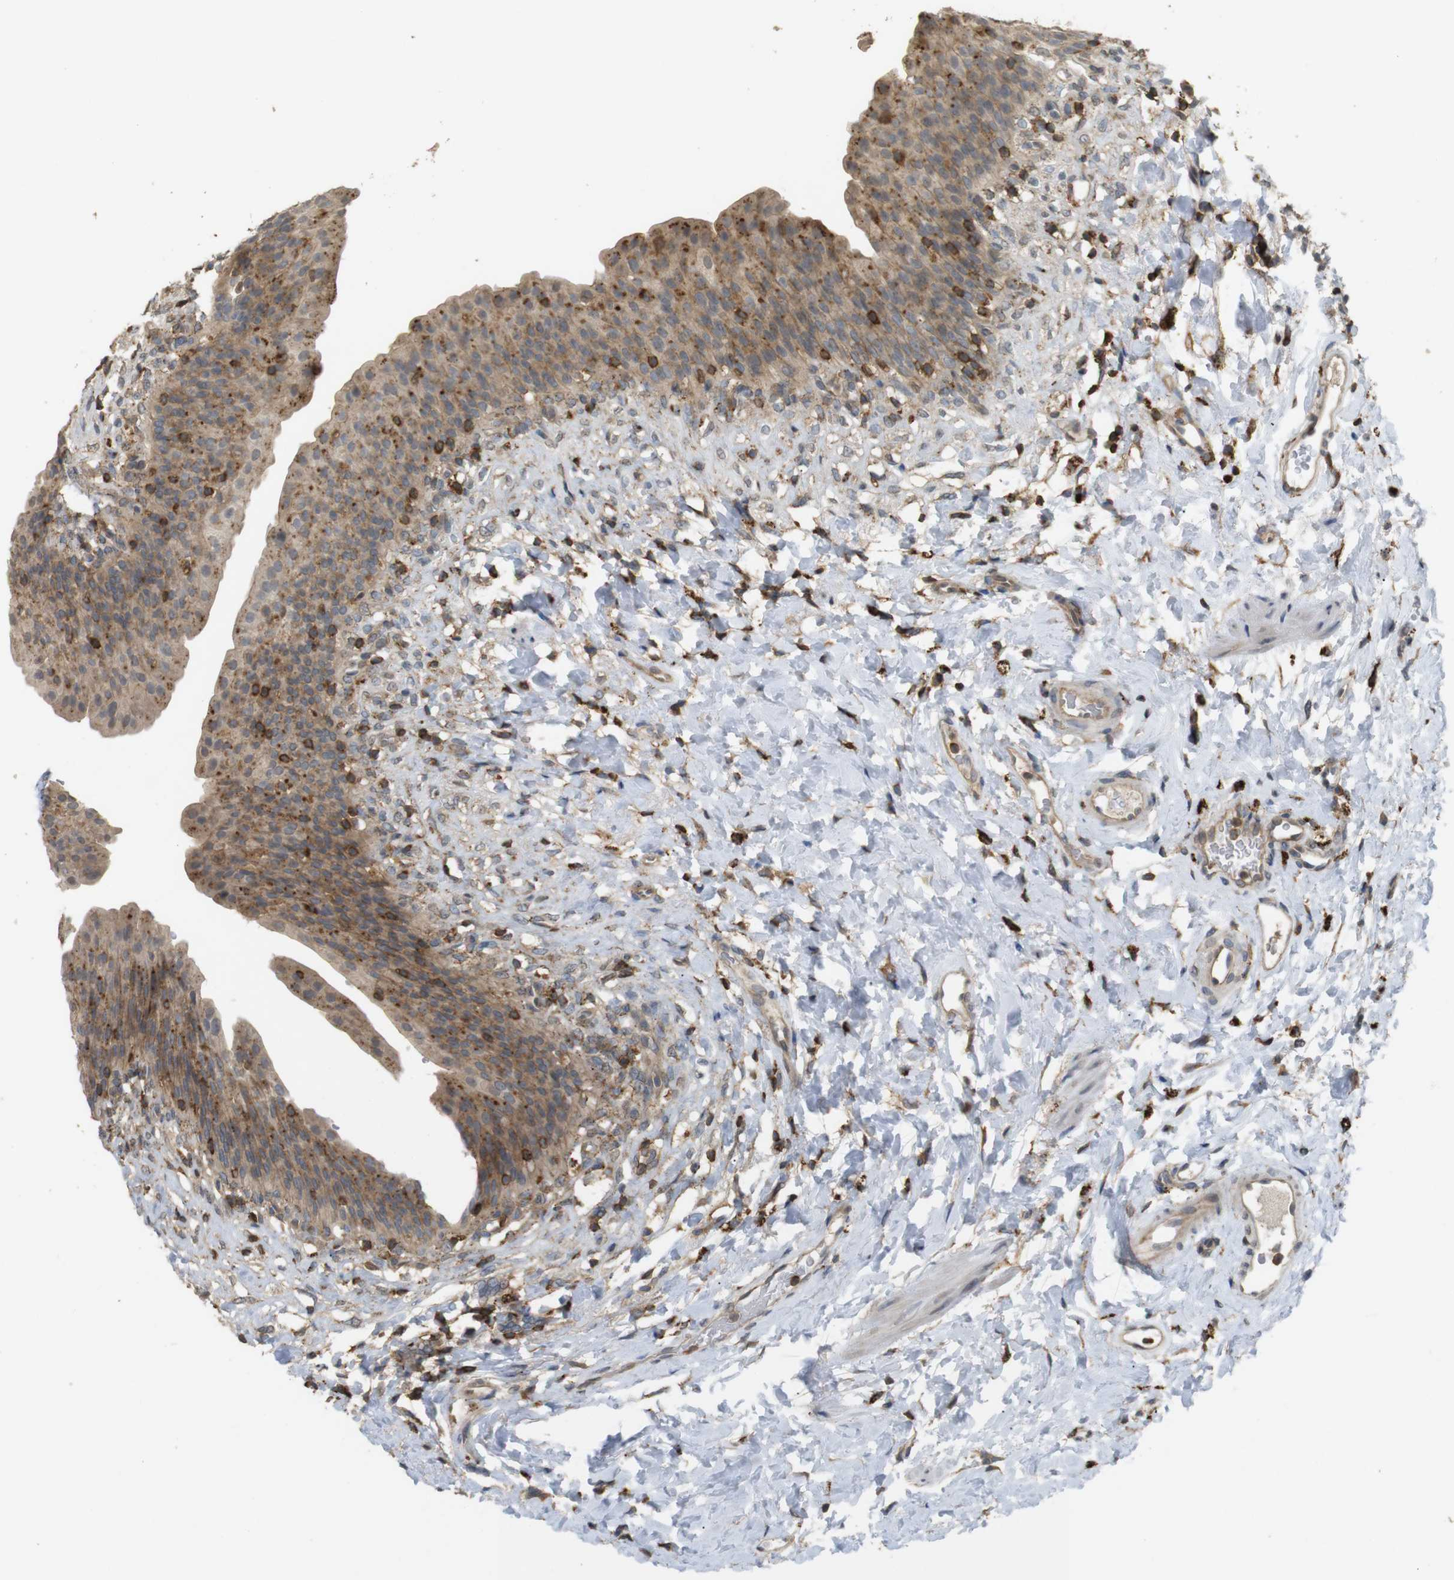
{"staining": {"intensity": "moderate", "quantity": ">75%", "location": "cytoplasmic/membranous"}, "tissue": "urinary bladder", "cell_type": "Urothelial cells", "image_type": "normal", "snomed": [{"axis": "morphology", "description": "Normal tissue, NOS"}, {"axis": "topography", "description": "Urinary bladder"}], "caption": "Brown immunohistochemical staining in normal urinary bladder shows moderate cytoplasmic/membranous expression in approximately >75% of urothelial cells.", "gene": "KSR1", "patient": {"sex": "female", "age": 79}}